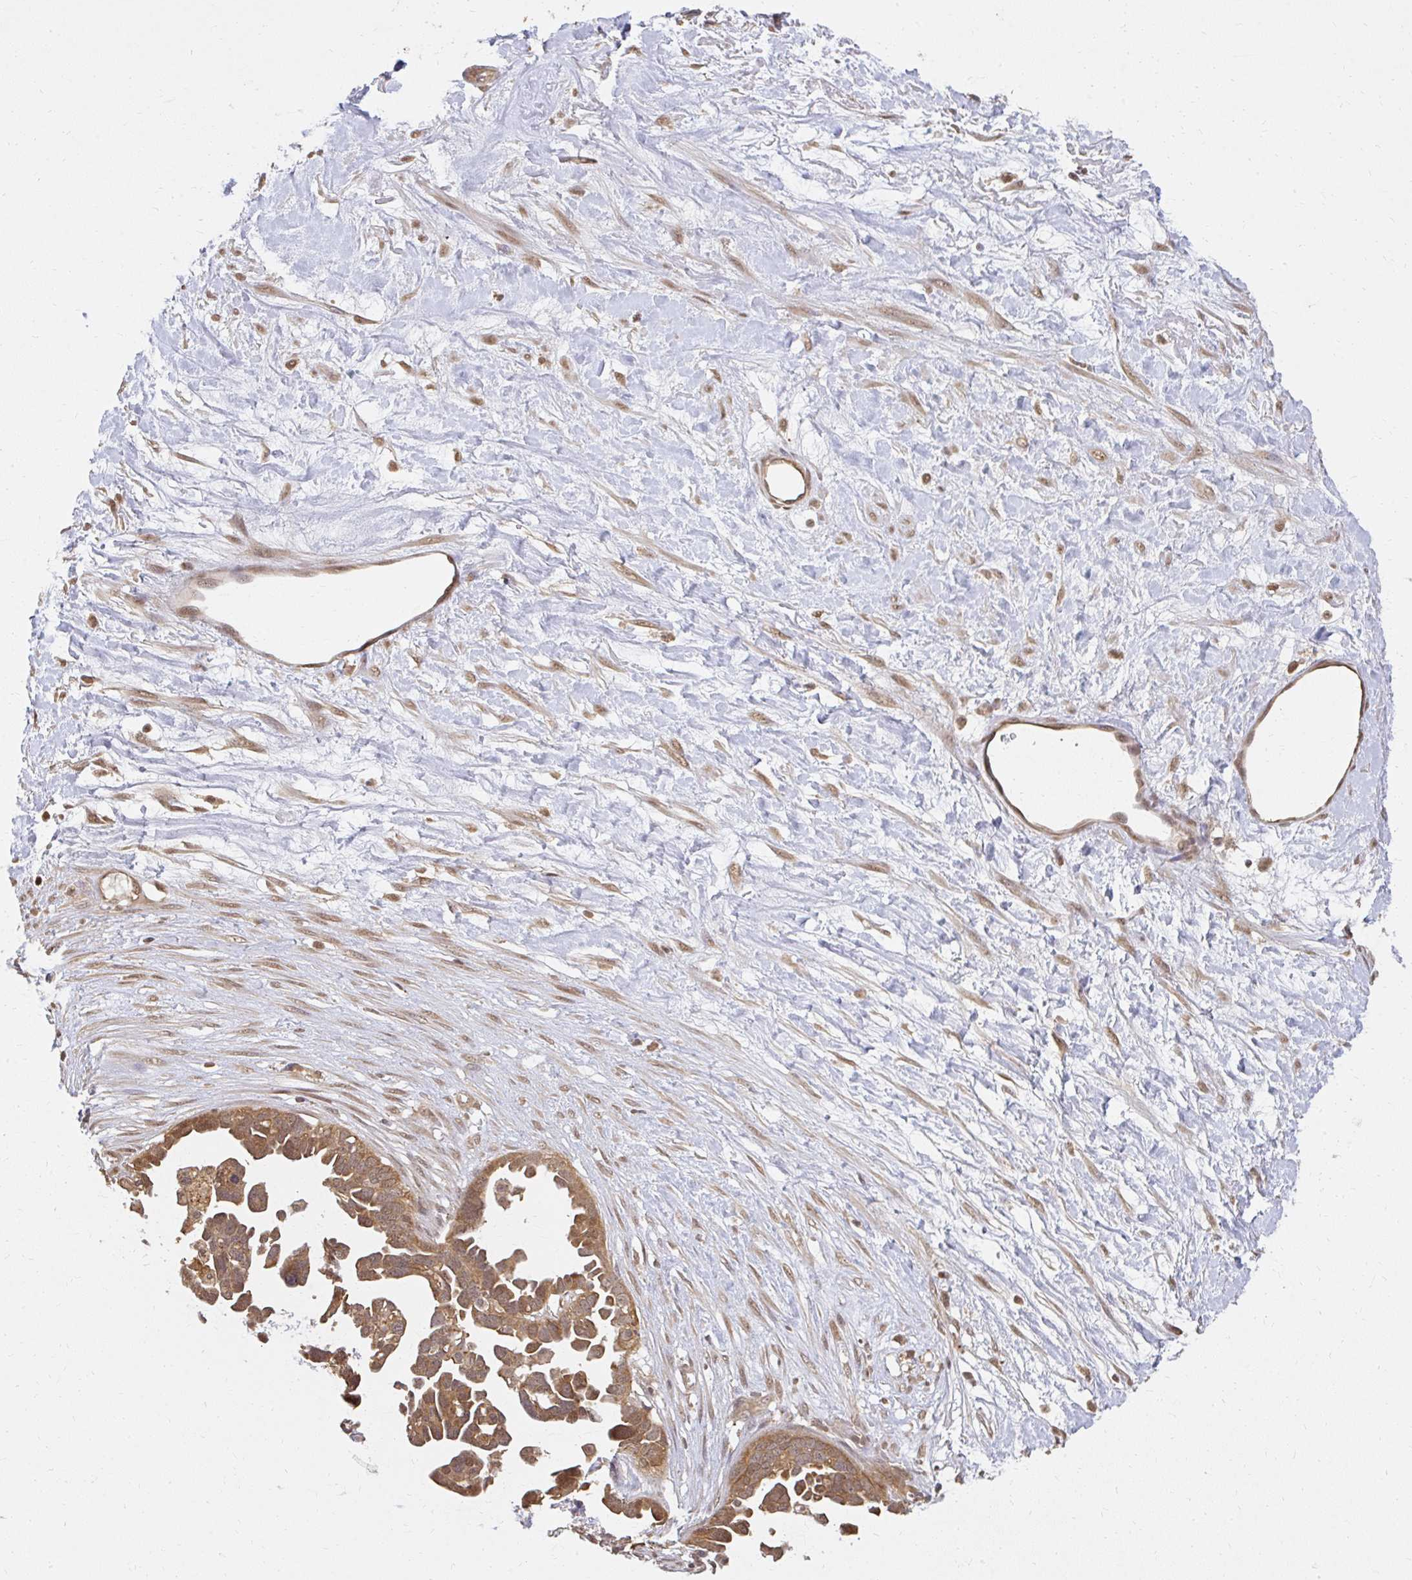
{"staining": {"intensity": "moderate", "quantity": ">75%", "location": "cytoplasmic/membranous,nuclear"}, "tissue": "ovarian cancer", "cell_type": "Tumor cells", "image_type": "cancer", "snomed": [{"axis": "morphology", "description": "Cystadenocarcinoma, serous, NOS"}, {"axis": "topography", "description": "Ovary"}], "caption": "Protein expression analysis of human ovarian serous cystadenocarcinoma reveals moderate cytoplasmic/membranous and nuclear staining in approximately >75% of tumor cells.", "gene": "LARS2", "patient": {"sex": "female", "age": 54}}